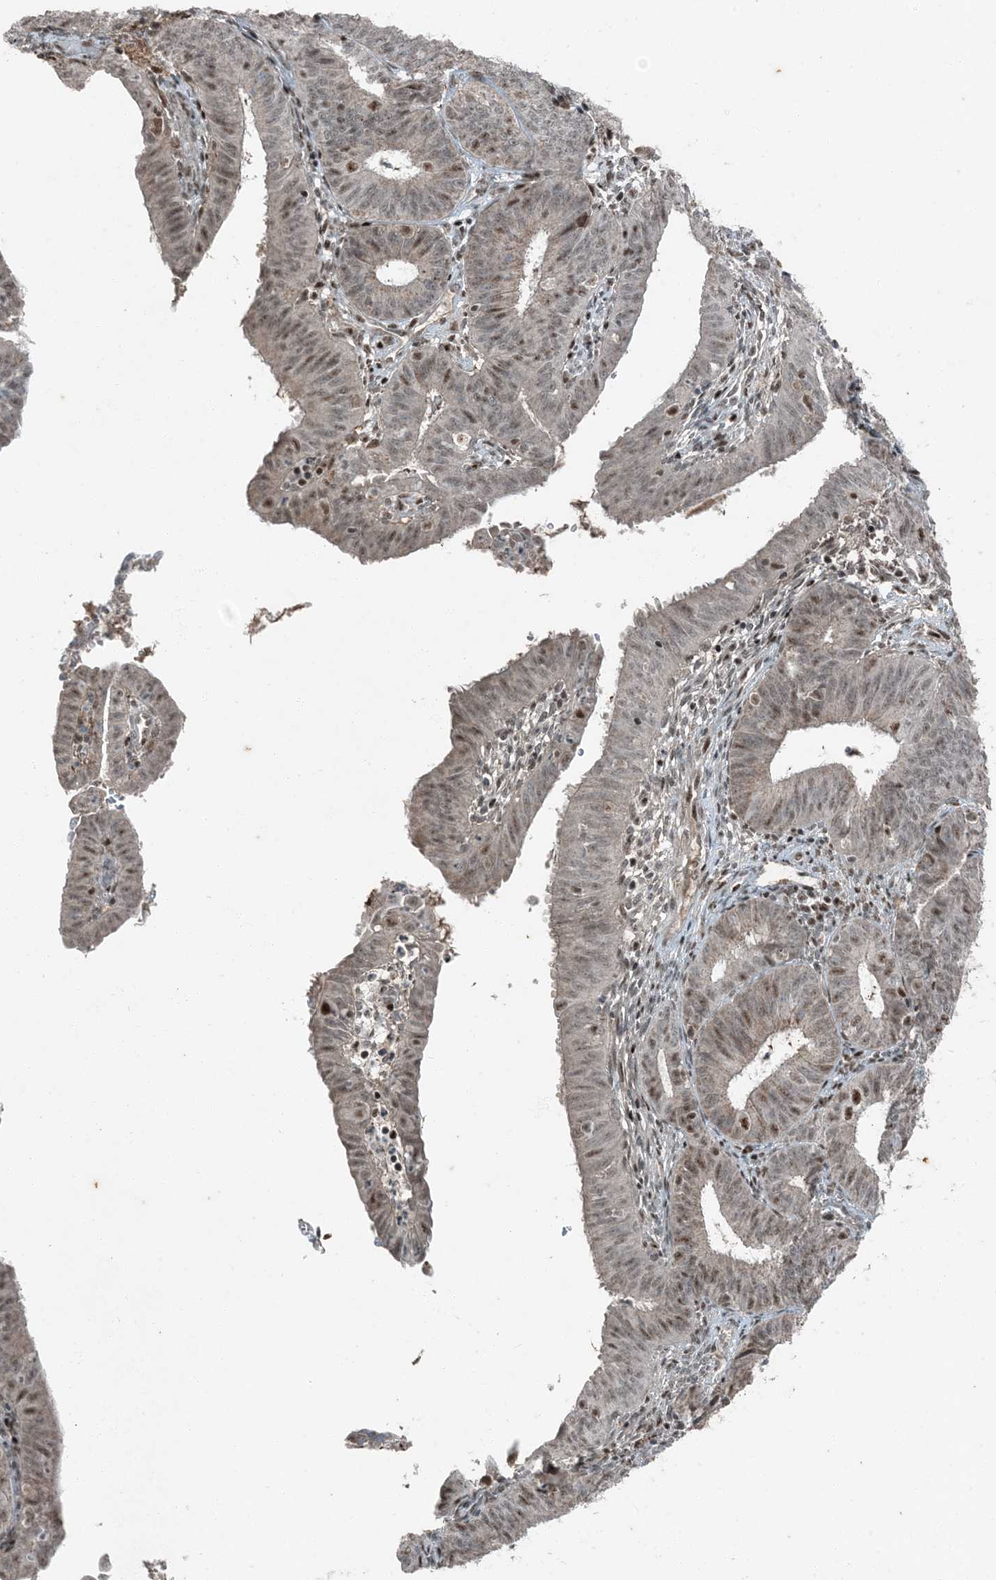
{"staining": {"intensity": "moderate", "quantity": "<25%", "location": "nuclear"}, "tissue": "endometrial cancer", "cell_type": "Tumor cells", "image_type": "cancer", "snomed": [{"axis": "morphology", "description": "Adenocarcinoma, NOS"}, {"axis": "topography", "description": "Endometrium"}], "caption": "A brown stain labels moderate nuclear positivity of a protein in human endometrial adenocarcinoma tumor cells.", "gene": "TADA2B", "patient": {"sex": "female", "age": 51}}